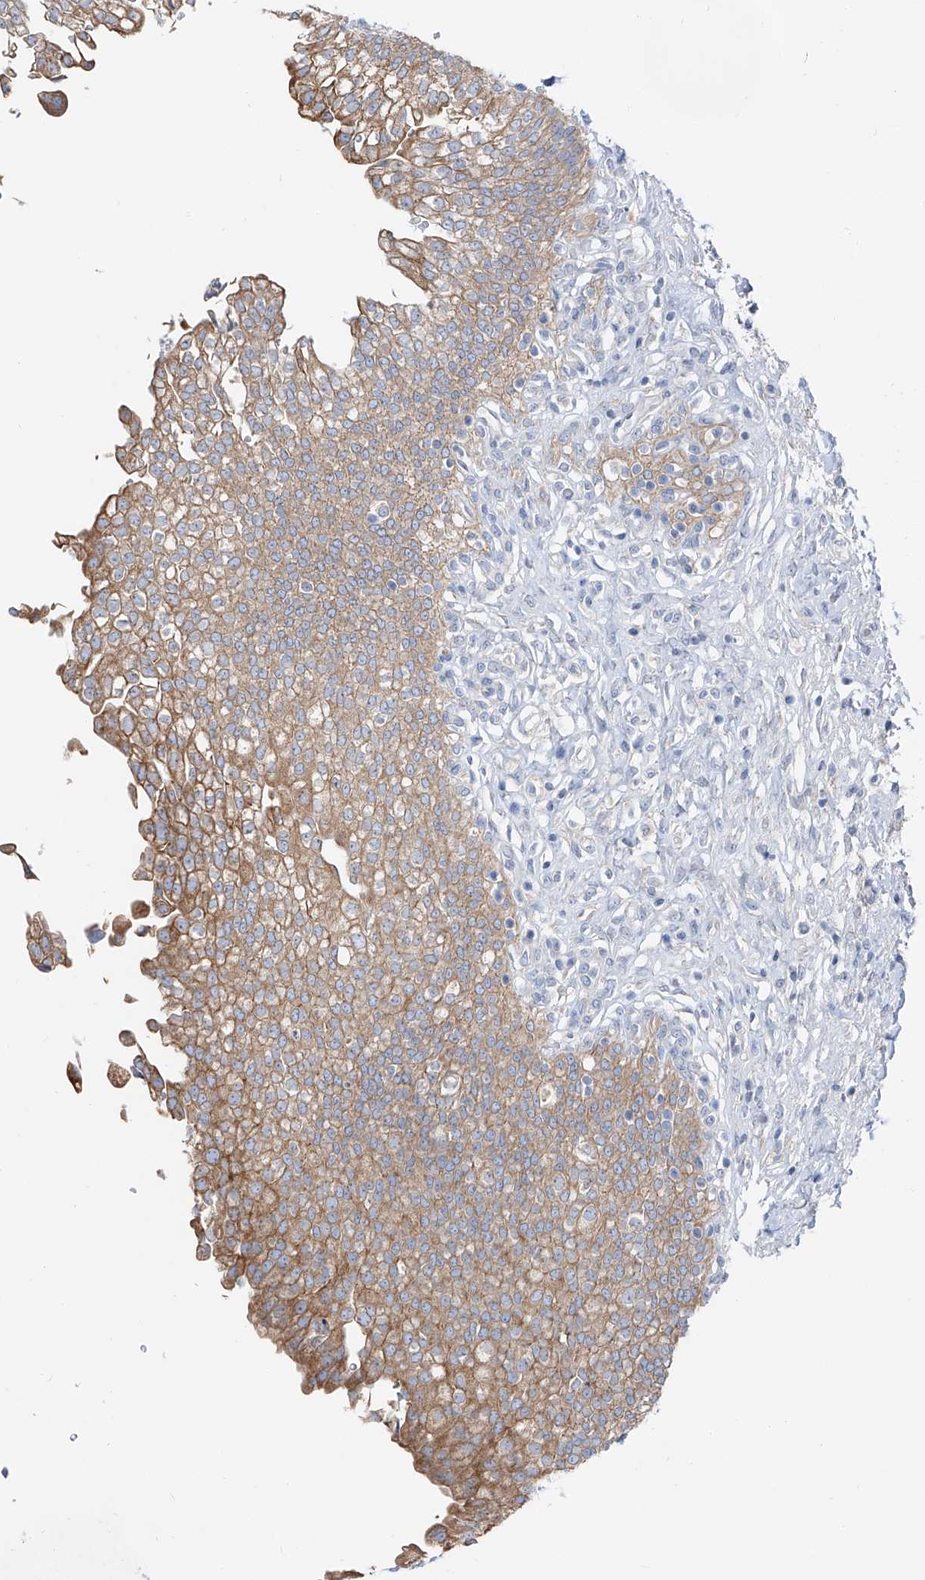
{"staining": {"intensity": "moderate", "quantity": ">75%", "location": "cytoplasmic/membranous"}, "tissue": "urinary bladder", "cell_type": "Urothelial cells", "image_type": "normal", "snomed": [{"axis": "morphology", "description": "Urothelial carcinoma, High grade"}, {"axis": "topography", "description": "Urinary bladder"}], "caption": "An IHC image of unremarkable tissue is shown. Protein staining in brown labels moderate cytoplasmic/membranous positivity in urinary bladder within urothelial cells.", "gene": "UFL1", "patient": {"sex": "male", "age": 46}}